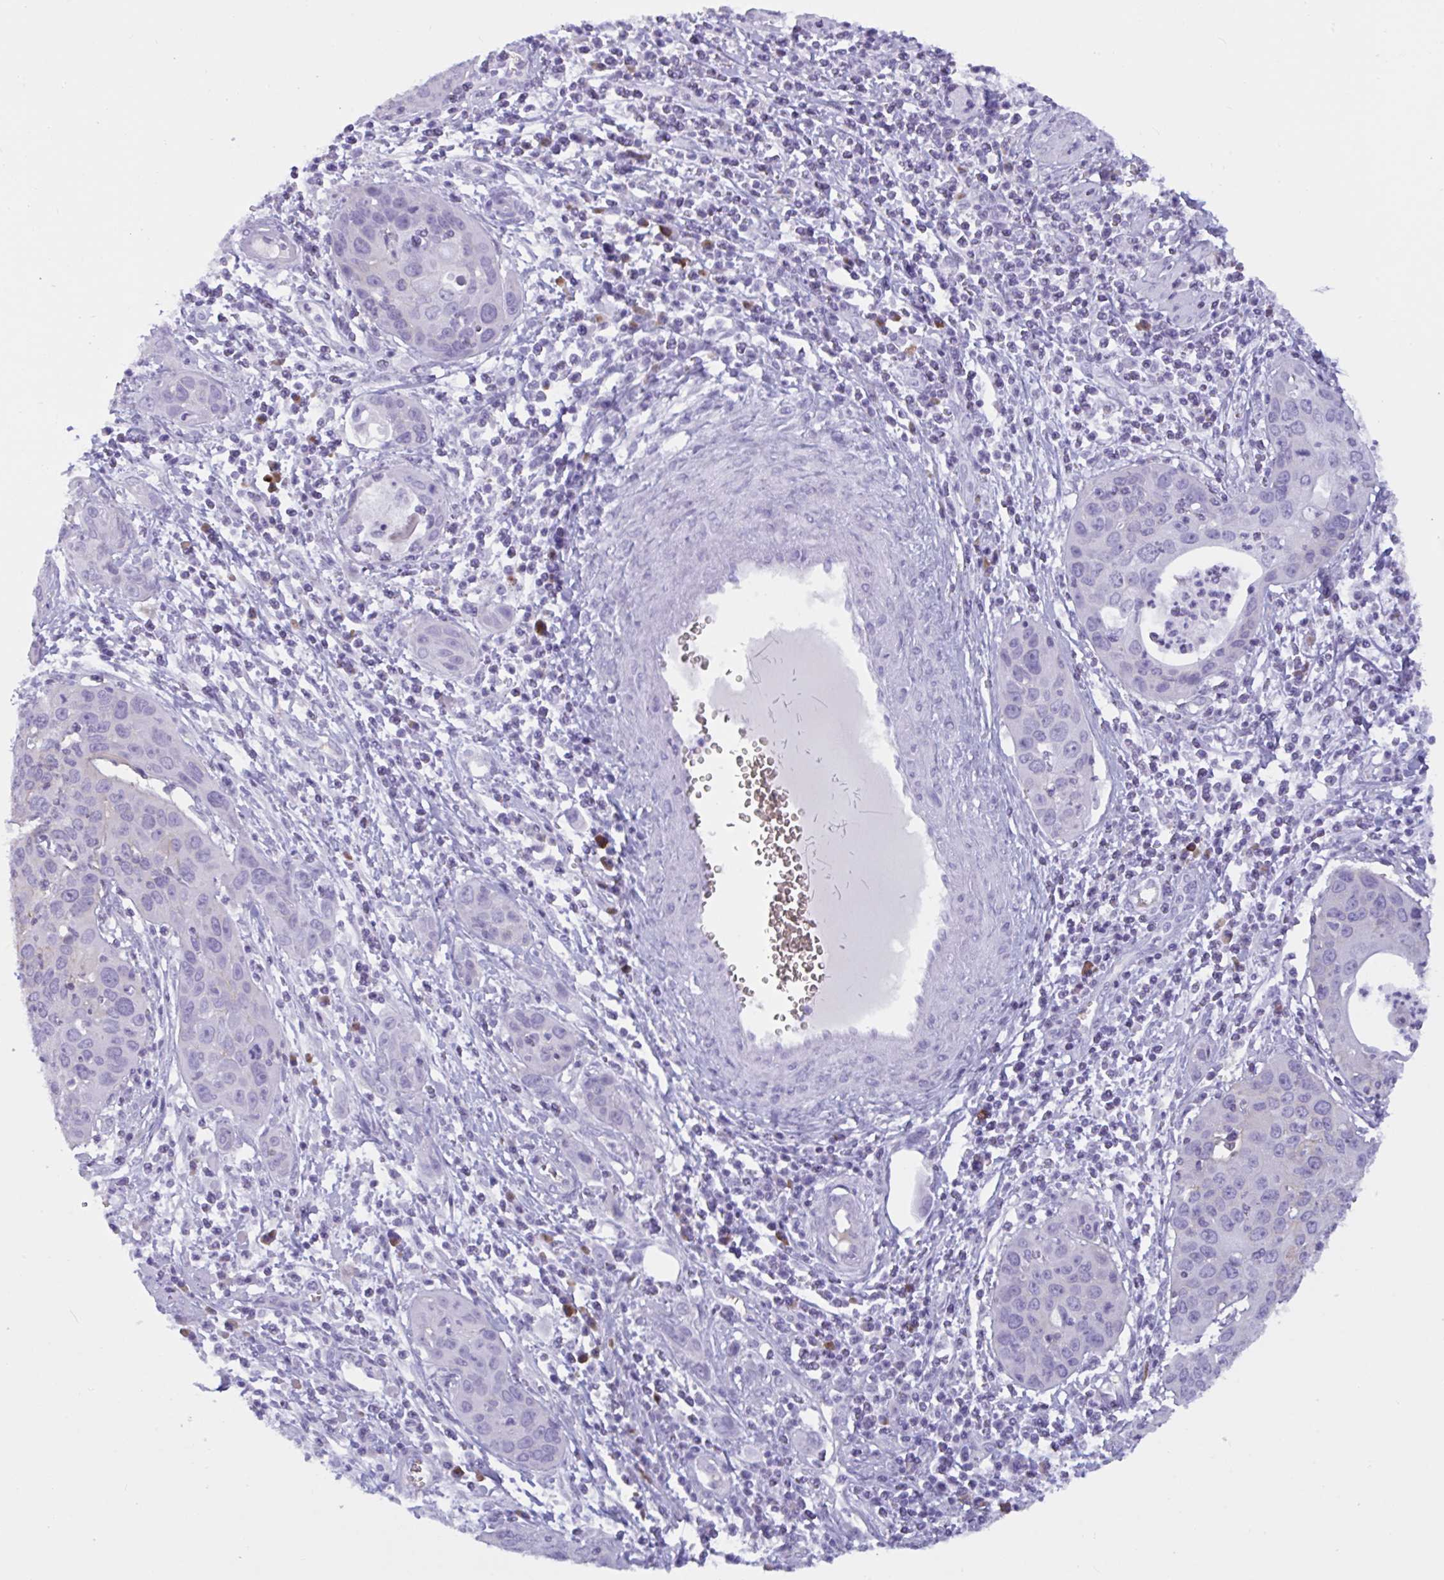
{"staining": {"intensity": "negative", "quantity": "none", "location": "none"}, "tissue": "cervical cancer", "cell_type": "Tumor cells", "image_type": "cancer", "snomed": [{"axis": "morphology", "description": "Squamous cell carcinoma, NOS"}, {"axis": "topography", "description": "Cervix"}], "caption": "IHC histopathology image of human cervical squamous cell carcinoma stained for a protein (brown), which exhibits no expression in tumor cells.", "gene": "SLC2A1", "patient": {"sex": "female", "age": 36}}